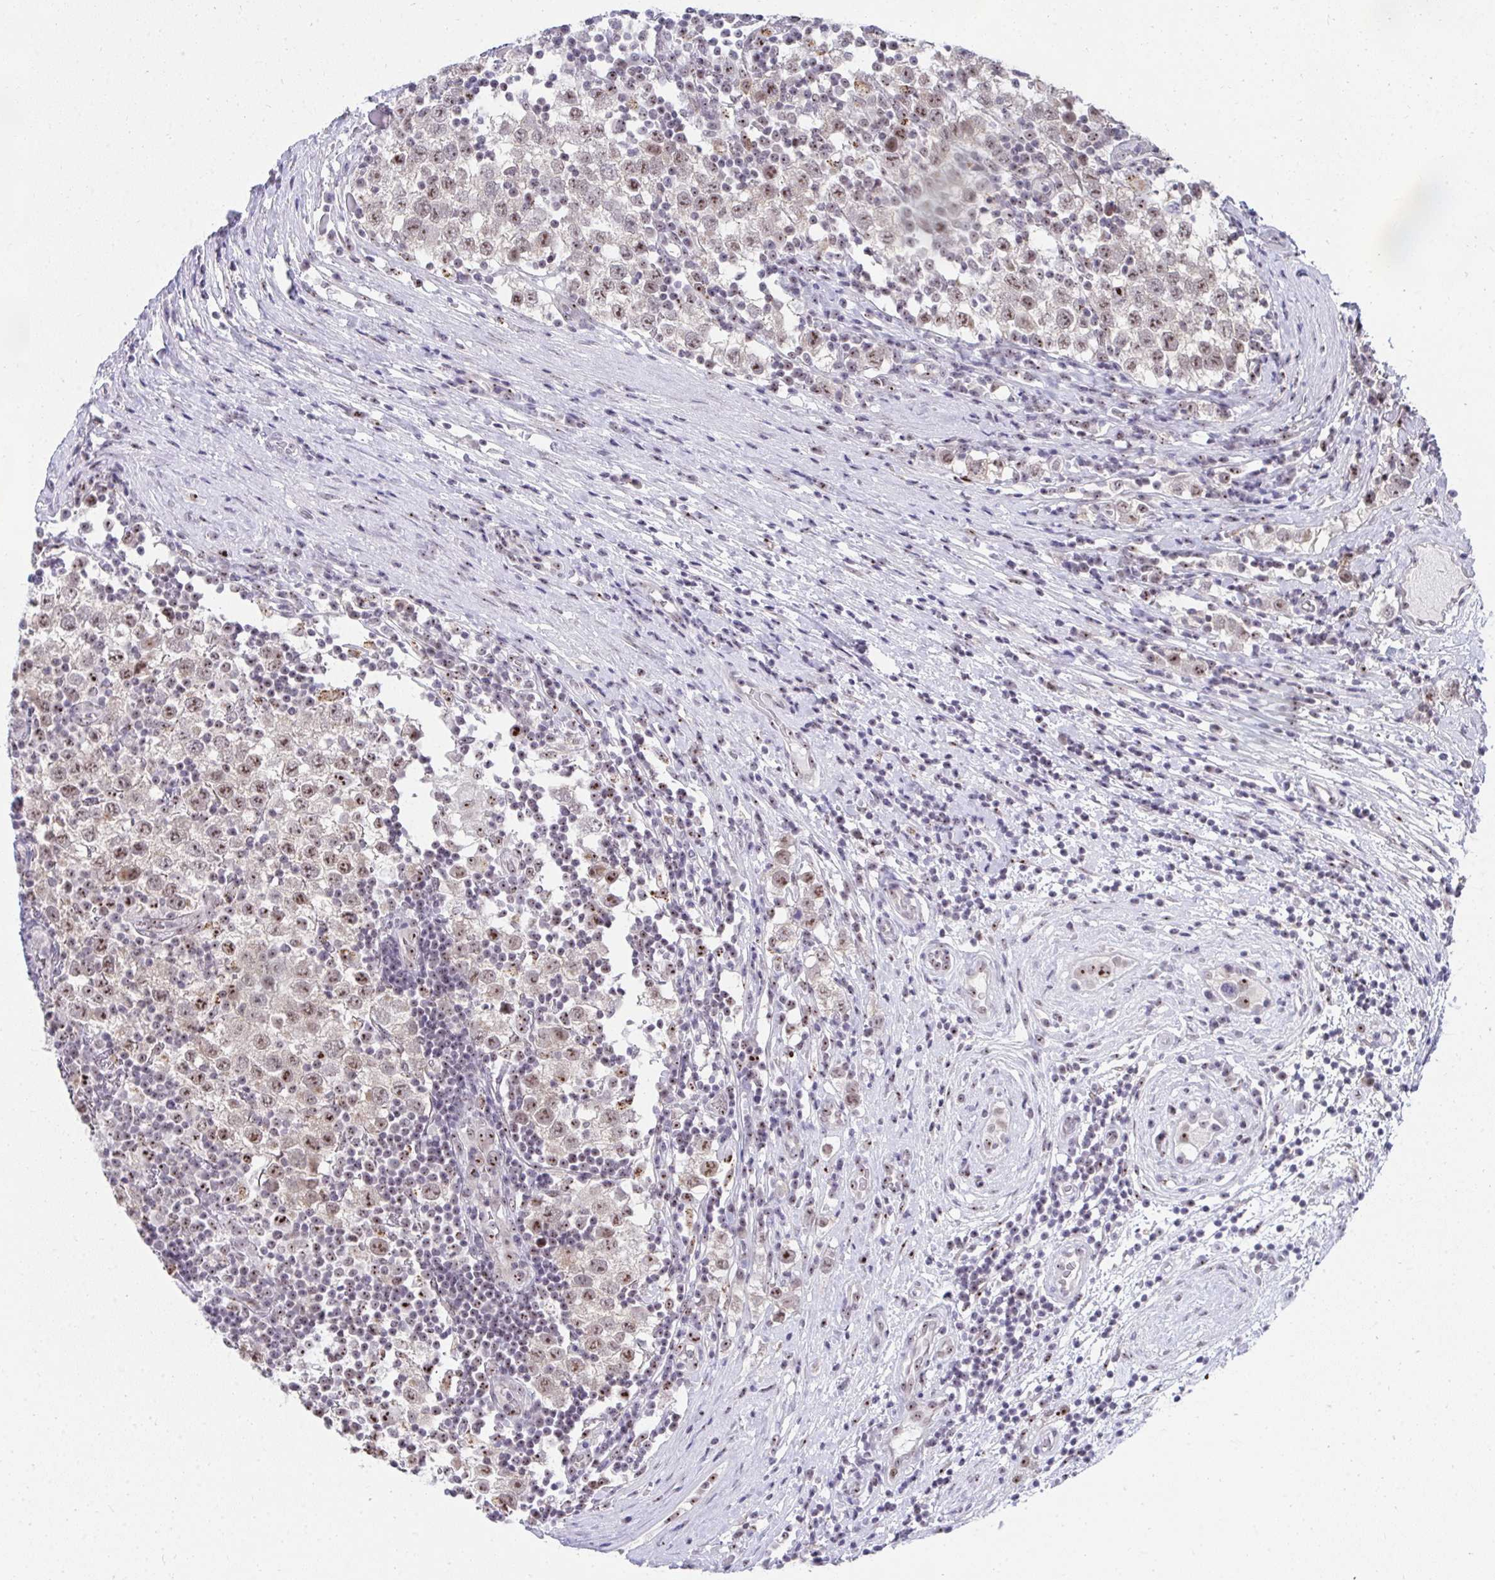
{"staining": {"intensity": "moderate", "quantity": "25%-75%", "location": "nuclear"}, "tissue": "testis cancer", "cell_type": "Tumor cells", "image_type": "cancer", "snomed": [{"axis": "morphology", "description": "Seminoma, NOS"}, {"axis": "topography", "description": "Testis"}], "caption": "Protein staining by IHC reveals moderate nuclear staining in approximately 25%-75% of tumor cells in testis cancer. The protein of interest is shown in brown color, while the nuclei are stained blue.", "gene": "HIRA", "patient": {"sex": "male", "age": 34}}